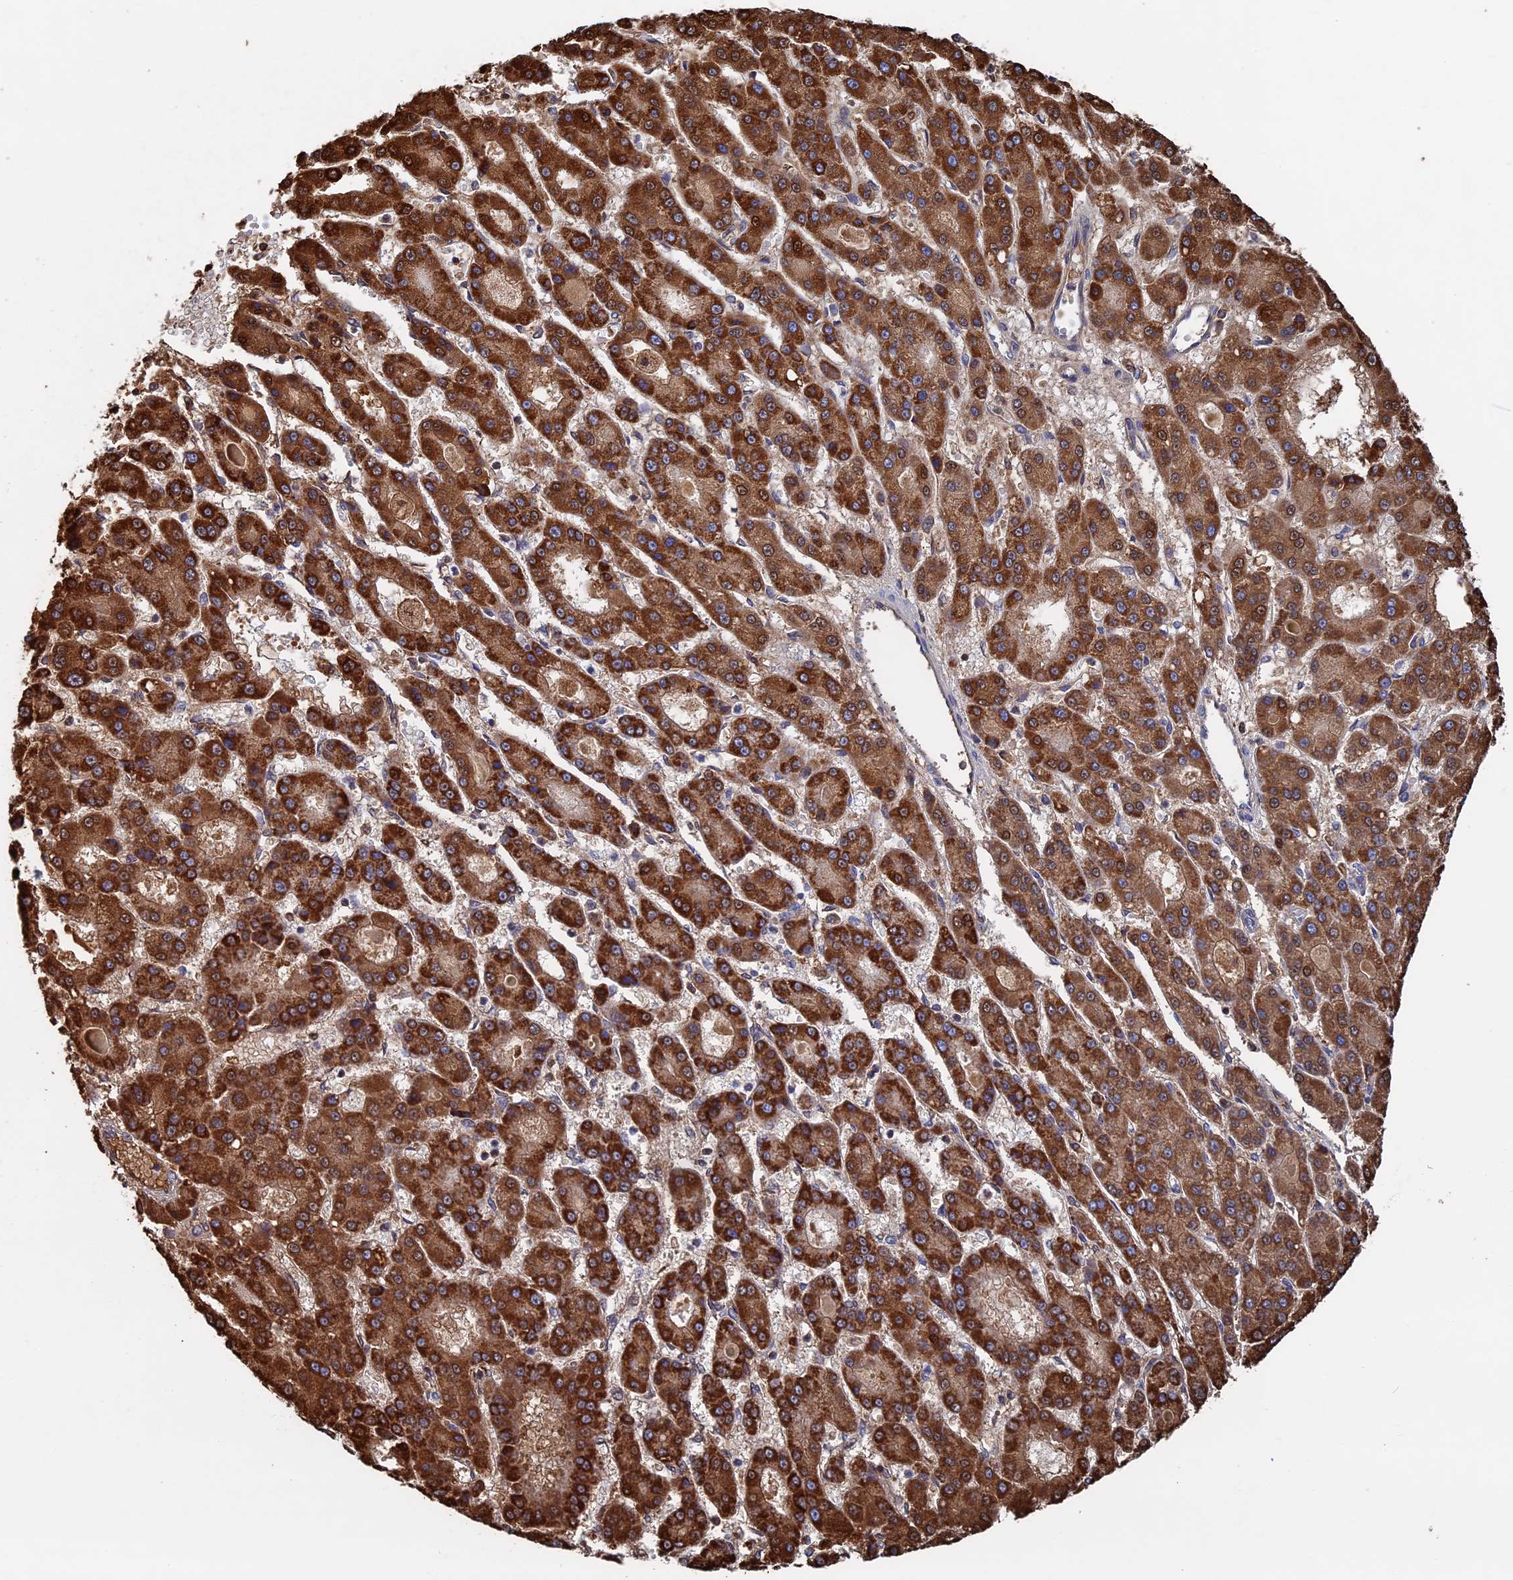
{"staining": {"intensity": "strong", "quantity": ">75%", "location": "cytoplasmic/membranous"}, "tissue": "liver cancer", "cell_type": "Tumor cells", "image_type": "cancer", "snomed": [{"axis": "morphology", "description": "Carcinoma, Hepatocellular, NOS"}, {"axis": "topography", "description": "Liver"}], "caption": "A micrograph of human hepatocellular carcinoma (liver) stained for a protein displays strong cytoplasmic/membranous brown staining in tumor cells.", "gene": "SEC24D", "patient": {"sex": "male", "age": 70}}